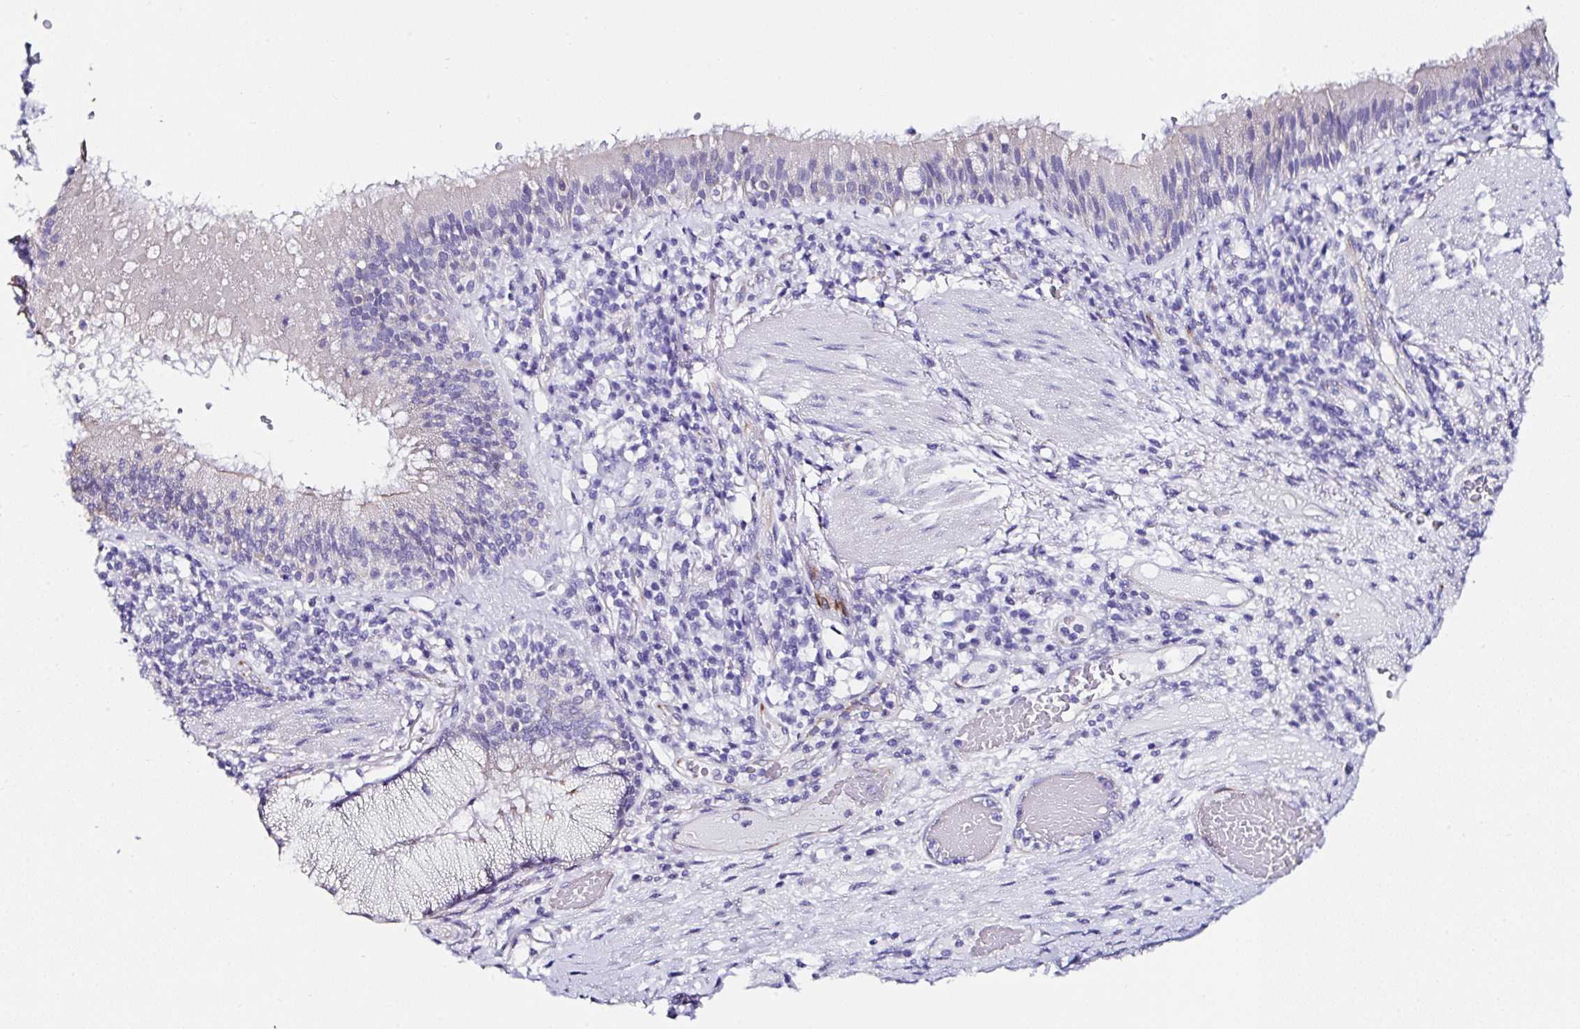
{"staining": {"intensity": "negative", "quantity": "none", "location": "none"}, "tissue": "bronchus", "cell_type": "Respiratory epithelial cells", "image_type": "normal", "snomed": [{"axis": "morphology", "description": "Normal tissue, NOS"}, {"axis": "topography", "description": "Cartilage tissue"}, {"axis": "topography", "description": "Bronchus"}], "caption": "Image shows no protein positivity in respiratory epithelial cells of unremarkable bronchus. (DAB IHC with hematoxylin counter stain).", "gene": "TMPRSS11E", "patient": {"sex": "male", "age": 56}}